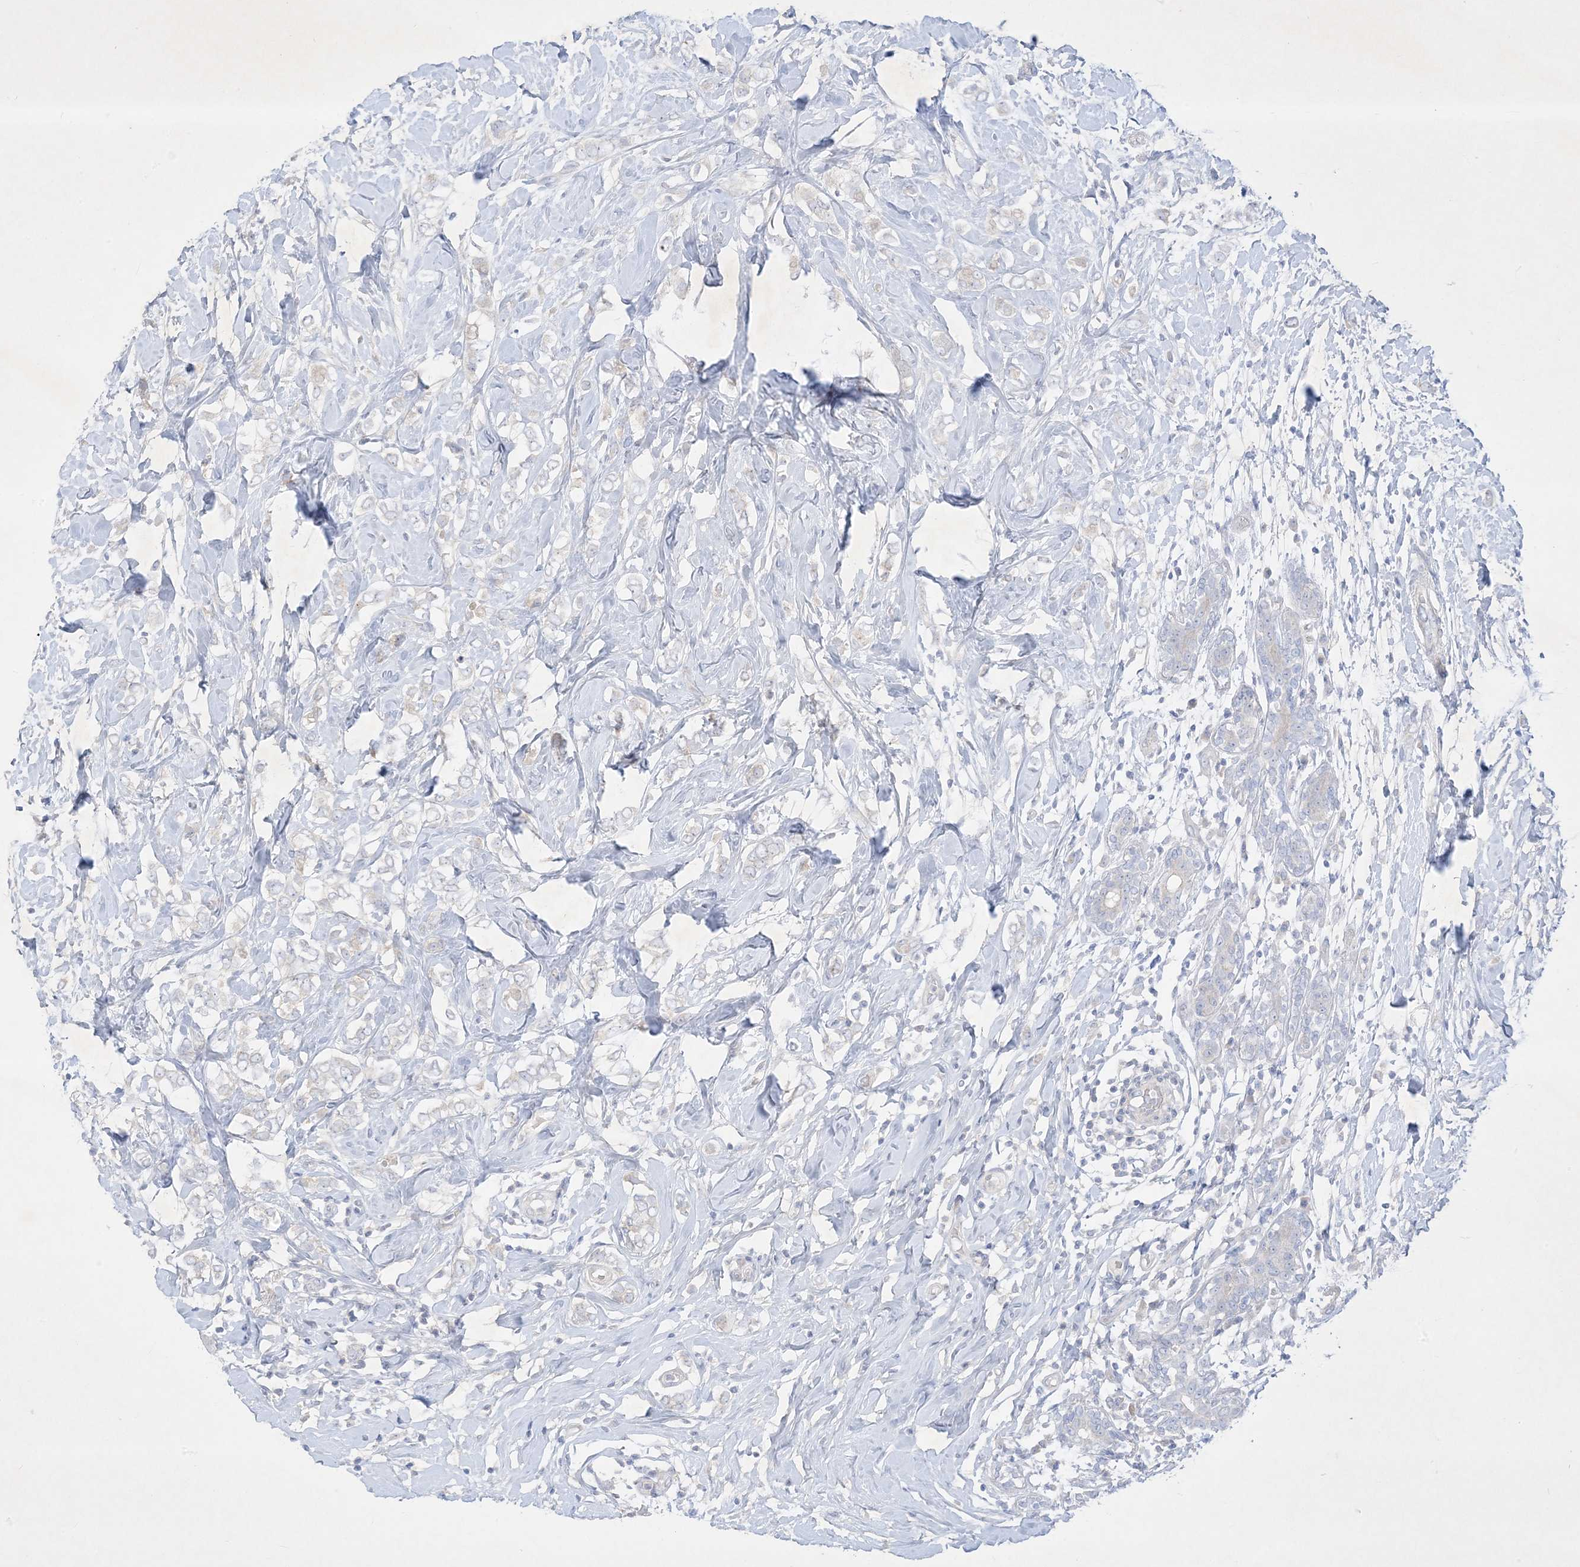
{"staining": {"intensity": "negative", "quantity": "none", "location": "none"}, "tissue": "breast cancer", "cell_type": "Tumor cells", "image_type": "cancer", "snomed": [{"axis": "morphology", "description": "Normal tissue, NOS"}, {"axis": "morphology", "description": "Lobular carcinoma"}, {"axis": "topography", "description": "Breast"}], "caption": "IHC of breast cancer displays no expression in tumor cells. (DAB IHC, high magnification).", "gene": "PLEKHA3", "patient": {"sex": "female", "age": 47}}